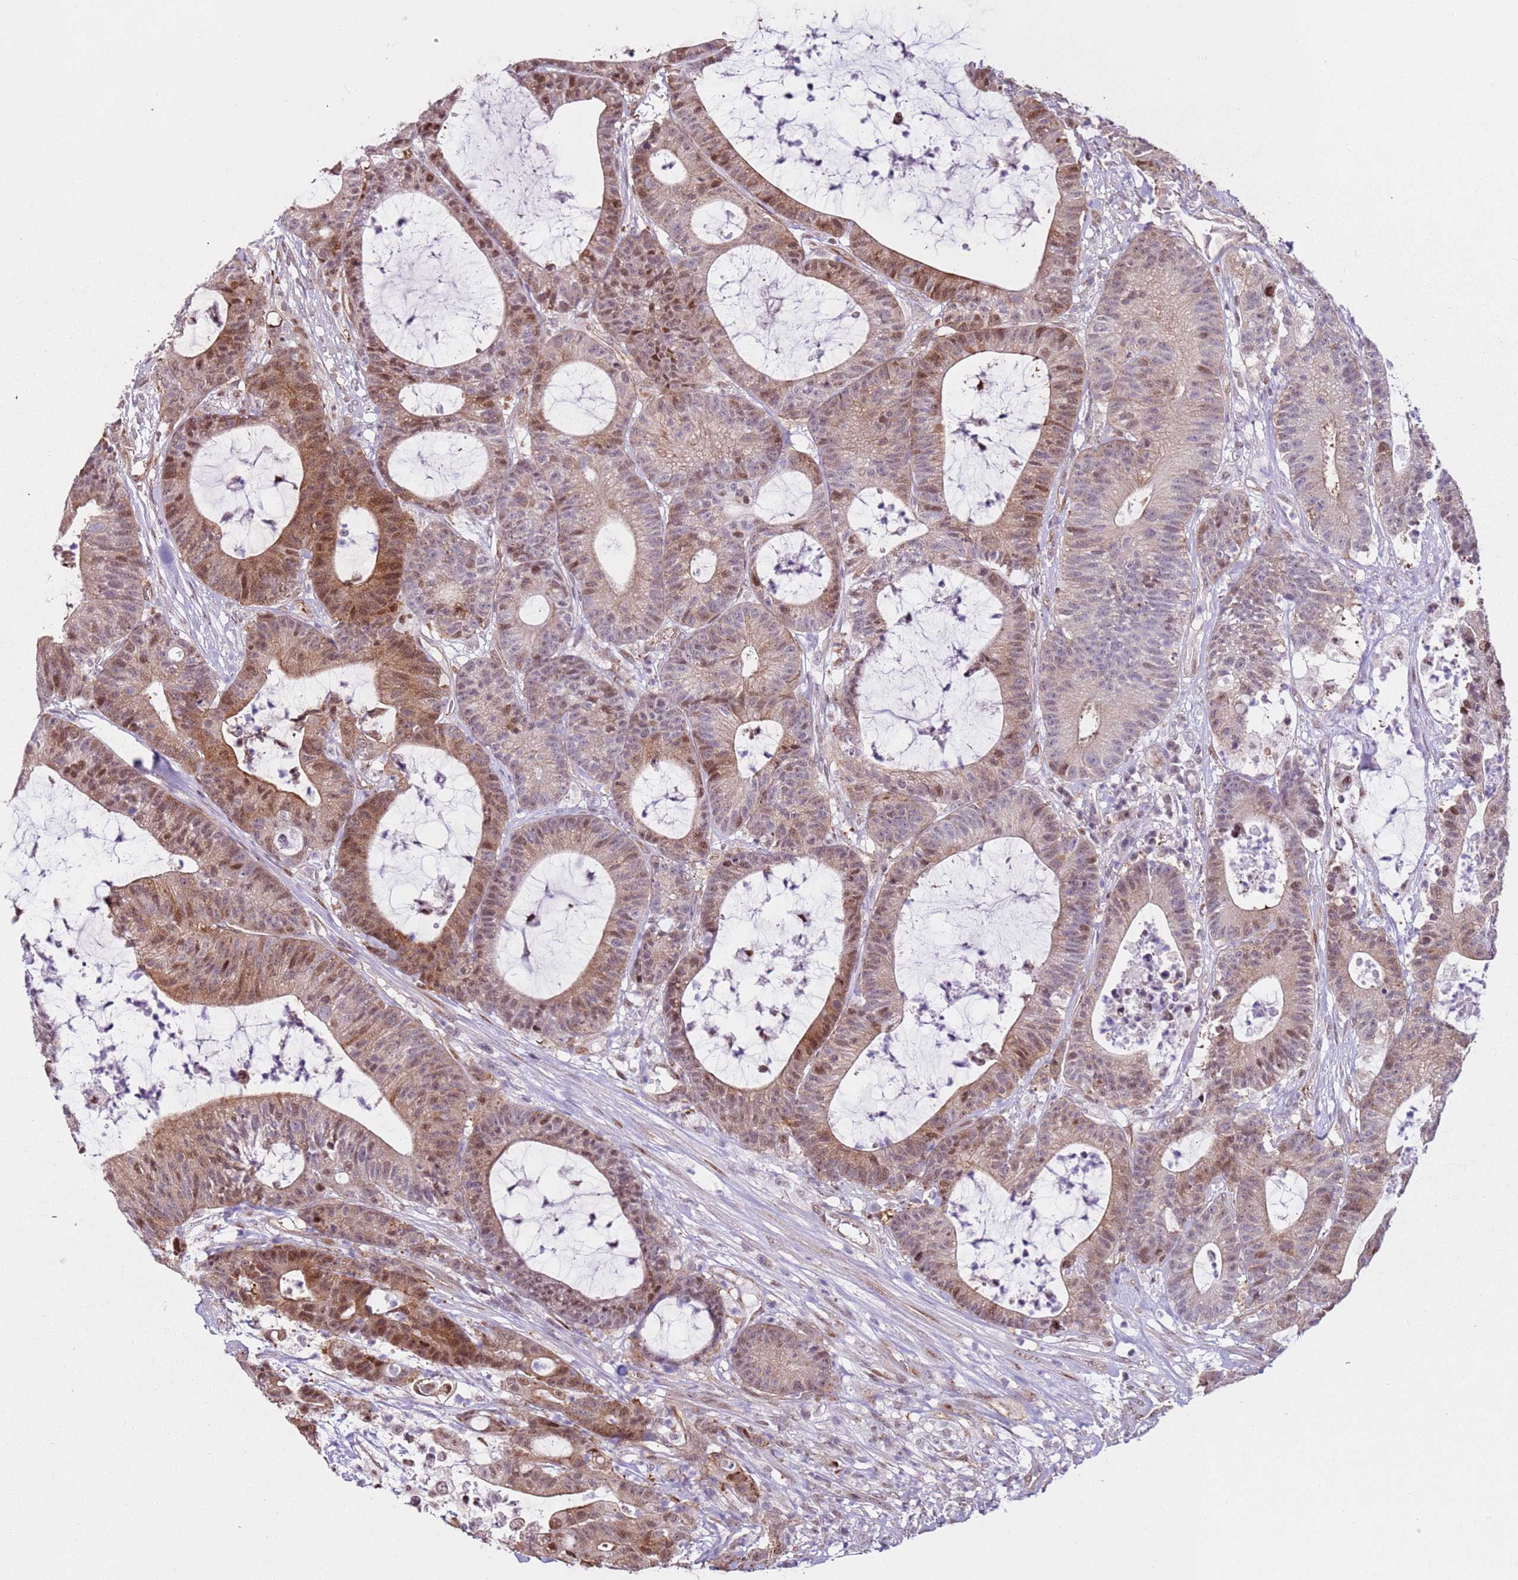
{"staining": {"intensity": "moderate", "quantity": ">75%", "location": "cytoplasmic/membranous,nuclear"}, "tissue": "colorectal cancer", "cell_type": "Tumor cells", "image_type": "cancer", "snomed": [{"axis": "morphology", "description": "Adenocarcinoma, NOS"}, {"axis": "topography", "description": "Colon"}], "caption": "Colorectal adenocarcinoma stained for a protein reveals moderate cytoplasmic/membranous and nuclear positivity in tumor cells. (DAB = brown stain, brightfield microscopy at high magnification).", "gene": "PSMD4", "patient": {"sex": "female", "age": 84}}